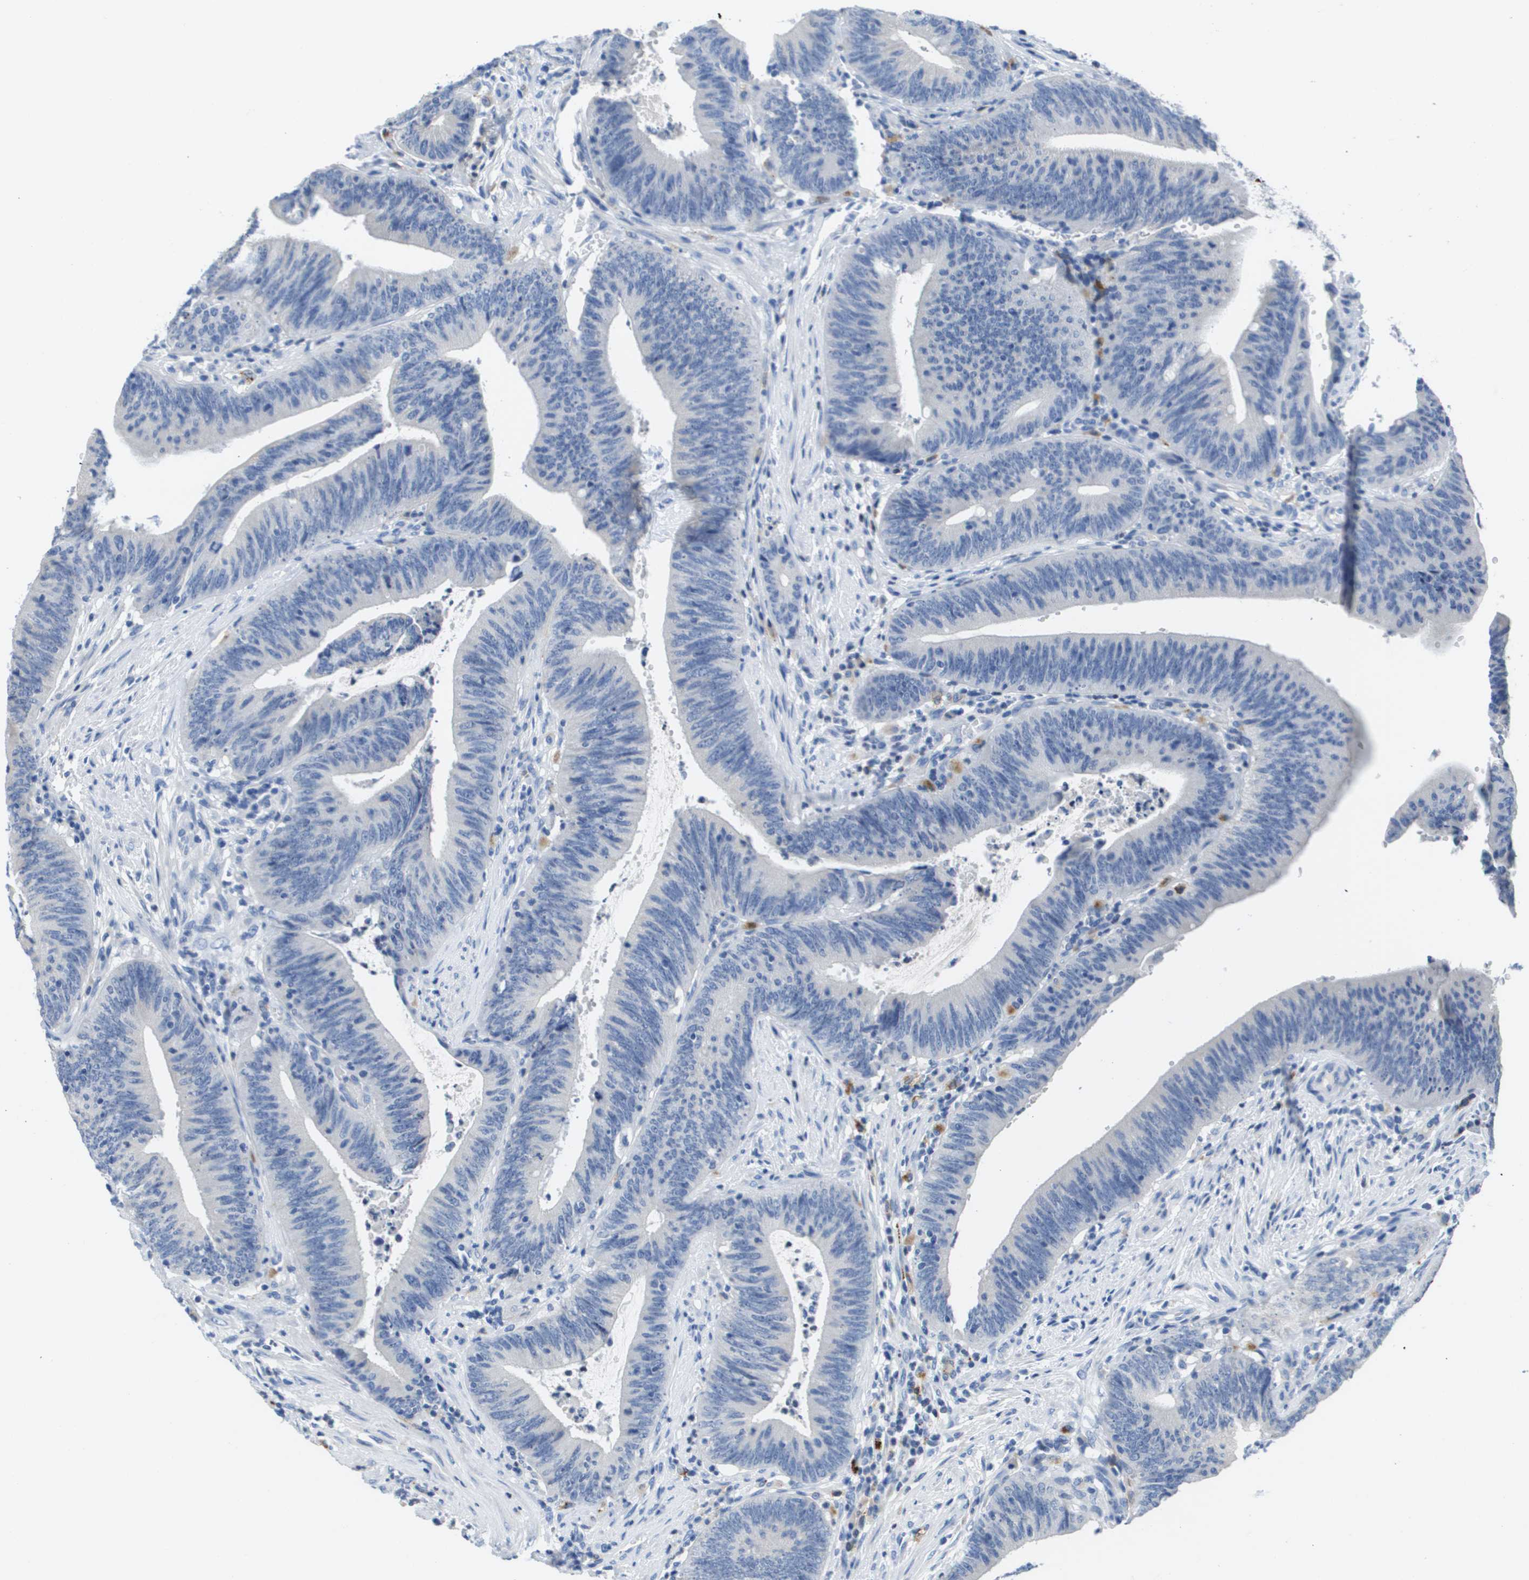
{"staining": {"intensity": "negative", "quantity": "none", "location": "none"}, "tissue": "colorectal cancer", "cell_type": "Tumor cells", "image_type": "cancer", "snomed": [{"axis": "morphology", "description": "Normal tissue, NOS"}, {"axis": "morphology", "description": "Adenocarcinoma, NOS"}, {"axis": "topography", "description": "Rectum"}], "caption": "DAB immunohistochemical staining of colorectal cancer demonstrates no significant positivity in tumor cells.", "gene": "MS4A1", "patient": {"sex": "female", "age": 66}}